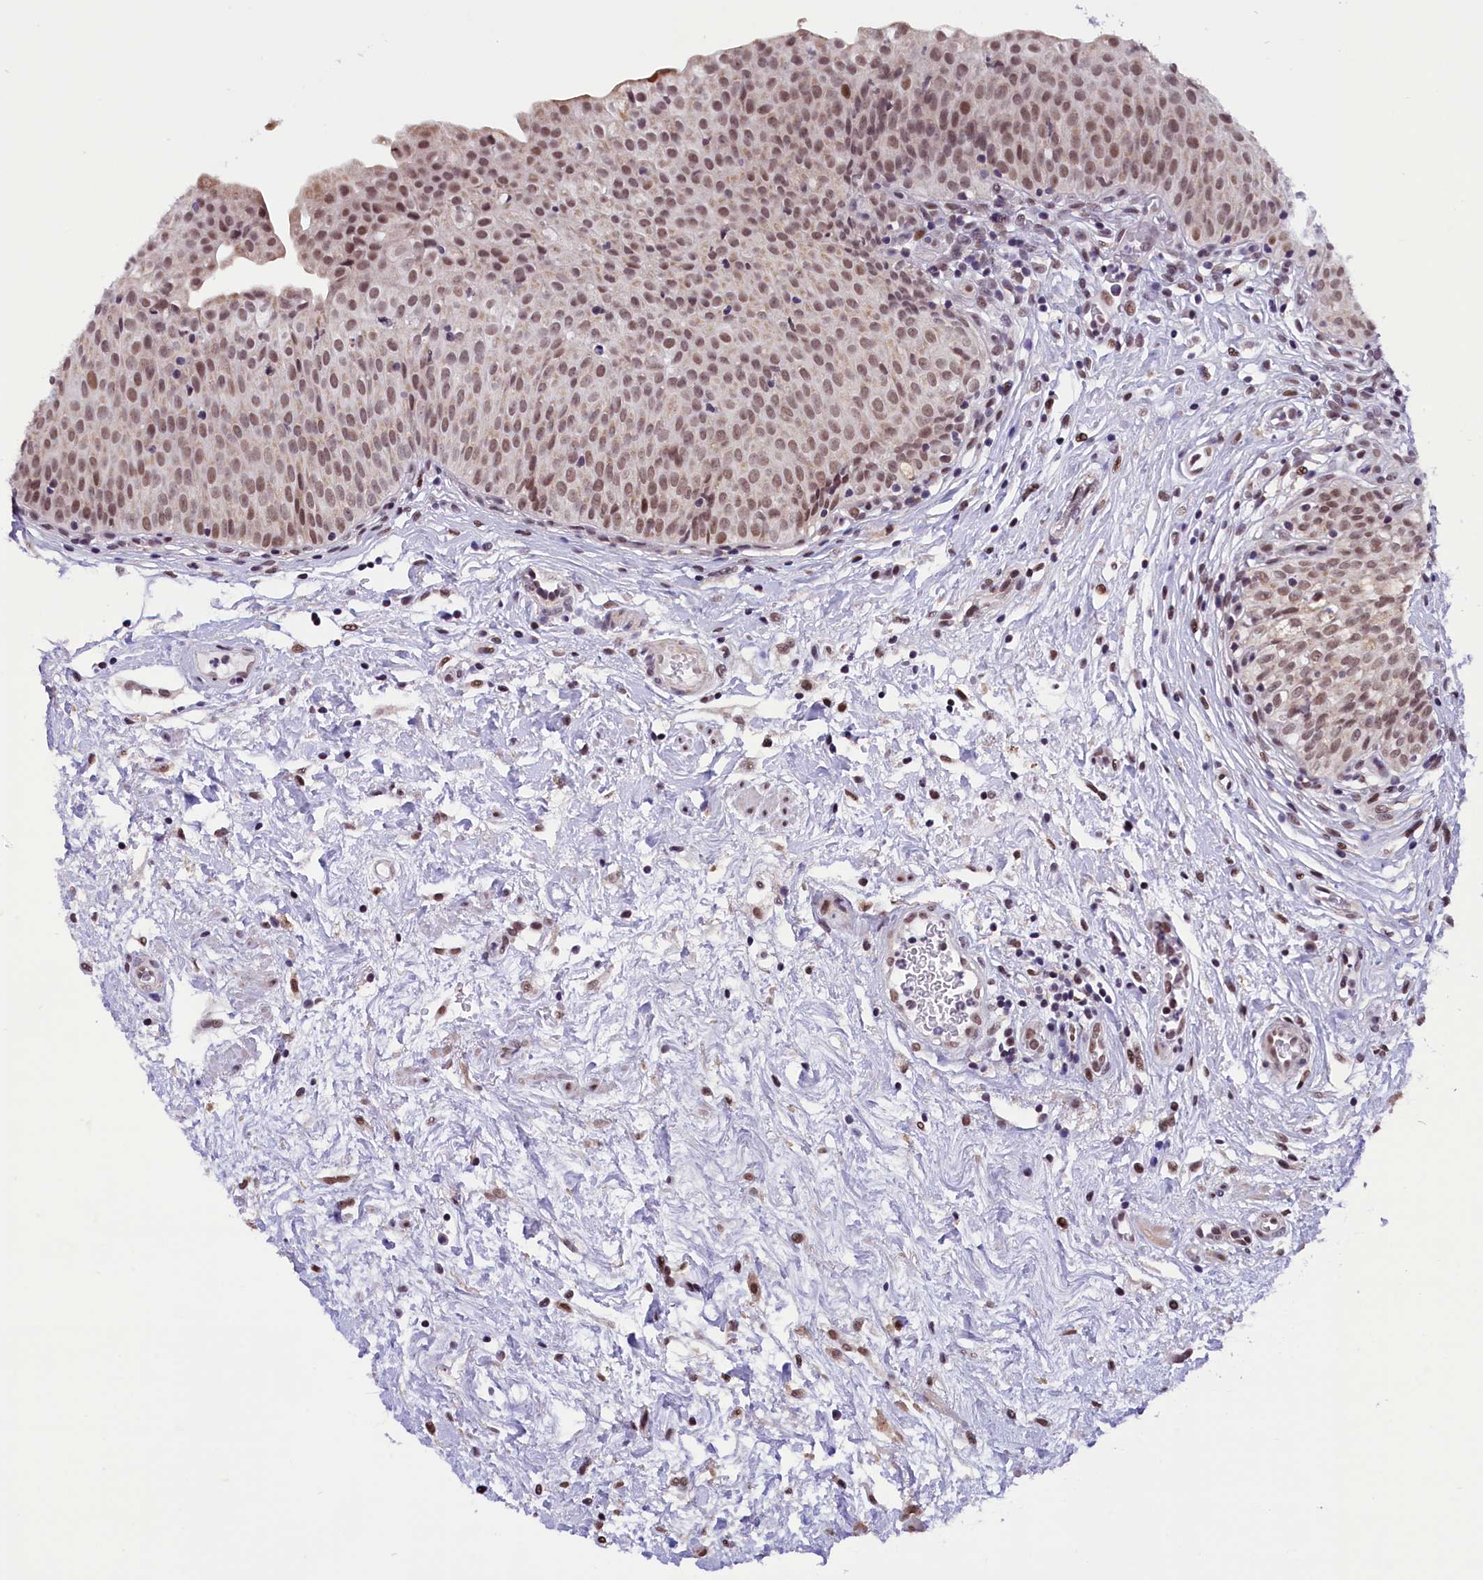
{"staining": {"intensity": "moderate", "quantity": ">75%", "location": "nuclear"}, "tissue": "urinary bladder", "cell_type": "Urothelial cells", "image_type": "normal", "snomed": [{"axis": "morphology", "description": "Normal tissue, NOS"}, {"axis": "topography", "description": "Urinary bladder"}], "caption": "Moderate nuclear staining for a protein is seen in approximately >75% of urothelial cells of normal urinary bladder using immunohistochemistry (IHC).", "gene": "CDYL2", "patient": {"sex": "male", "age": 55}}